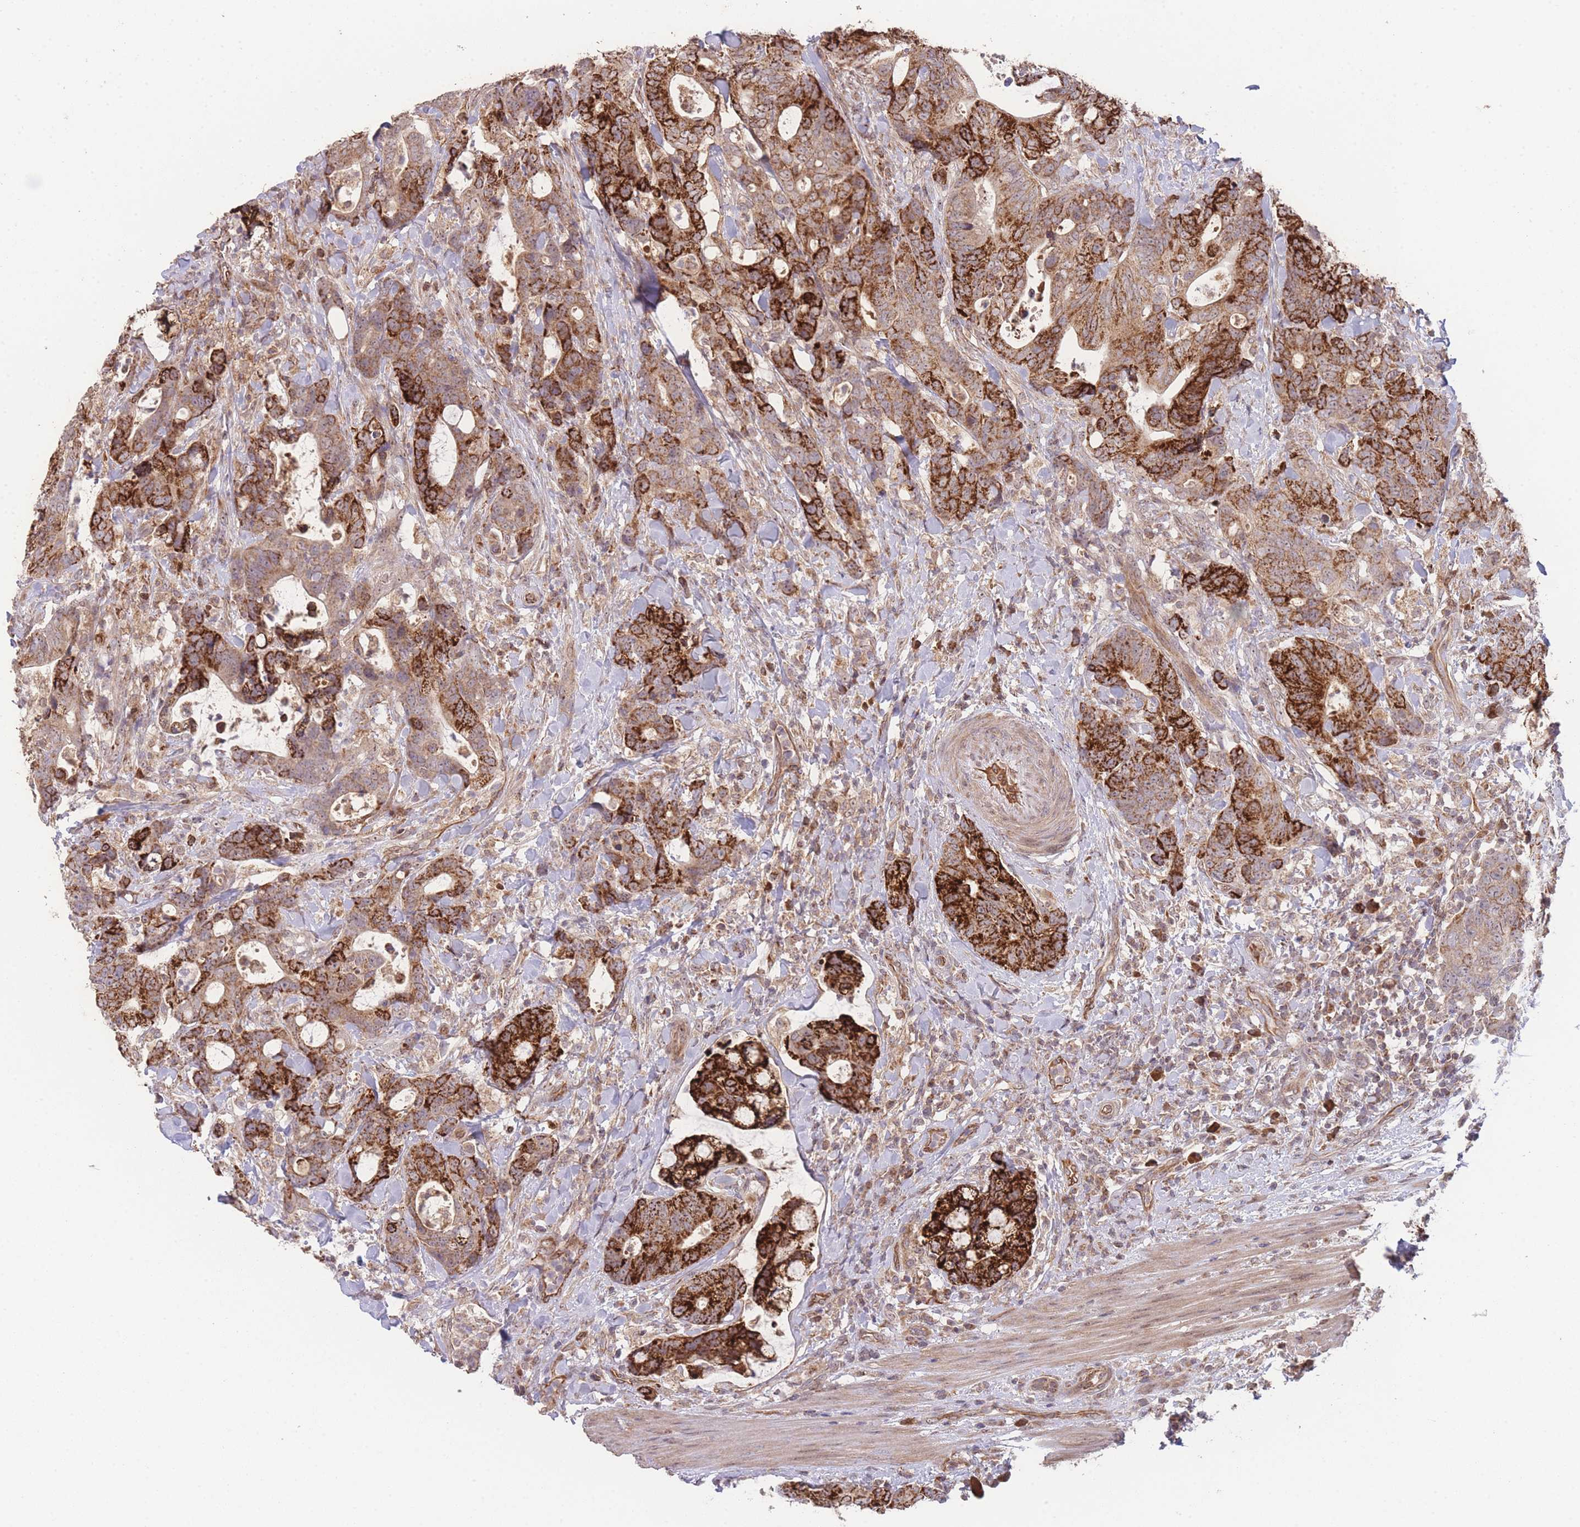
{"staining": {"intensity": "strong", "quantity": ">75%", "location": "cytoplasmic/membranous"}, "tissue": "colorectal cancer", "cell_type": "Tumor cells", "image_type": "cancer", "snomed": [{"axis": "morphology", "description": "Adenocarcinoma, NOS"}, {"axis": "topography", "description": "Colon"}], "caption": "A brown stain labels strong cytoplasmic/membranous staining of a protein in human colorectal adenocarcinoma tumor cells.", "gene": "PXMP4", "patient": {"sex": "female", "age": 82}}